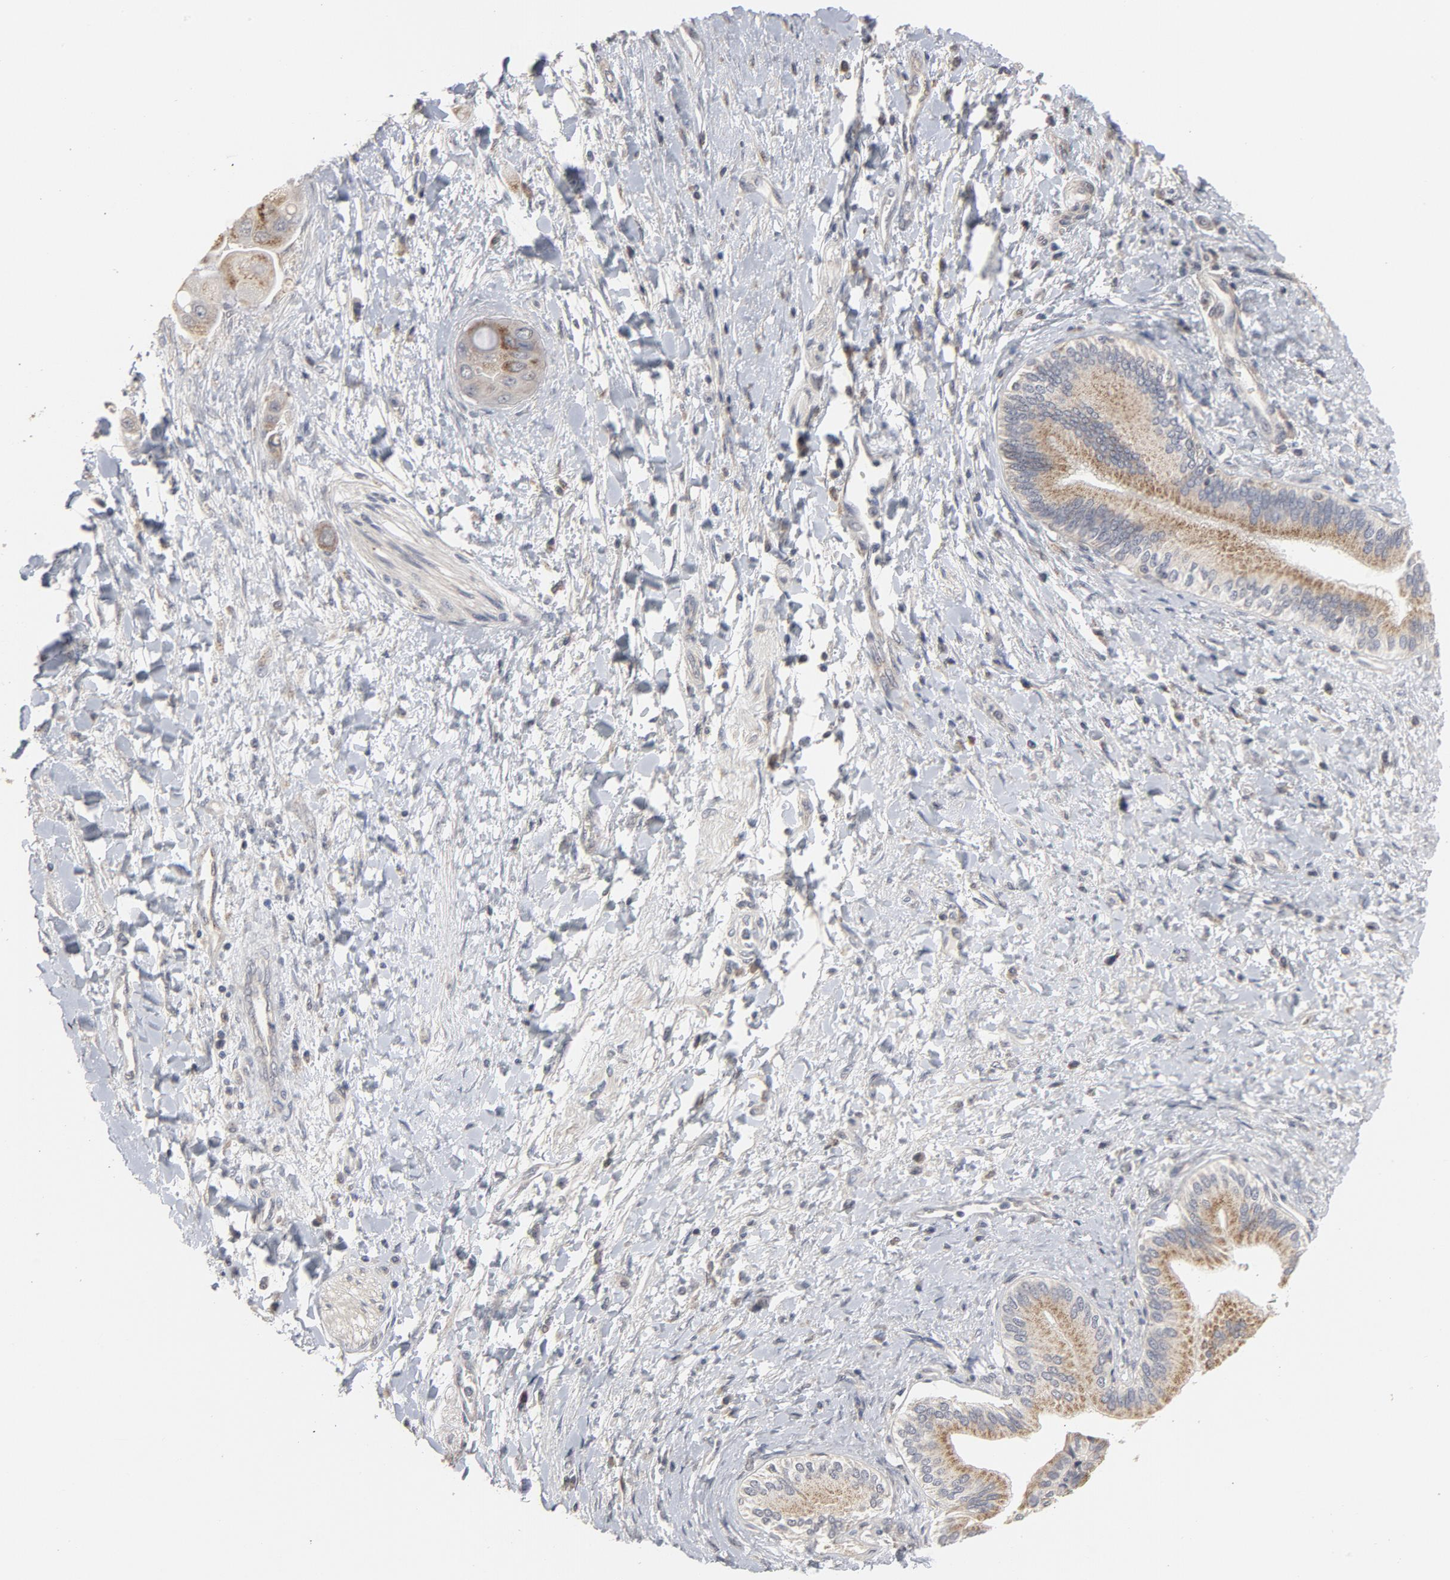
{"staining": {"intensity": "moderate", "quantity": ">75%", "location": "cytoplasmic/membranous"}, "tissue": "adipose tissue", "cell_type": "Adipocytes", "image_type": "normal", "snomed": [{"axis": "morphology", "description": "Normal tissue, NOS"}, {"axis": "morphology", "description": "Cholangiocarcinoma"}, {"axis": "topography", "description": "Liver"}, {"axis": "topography", "description": "Peripheral nerve tissue"}], "caption": "Immunohistochemical staining of benign human adipose tissue reveals medium levels of moderate cytoplasmic/membranous expression in about >75% of adipocytes.", "gene": "PPP1R1B", "patient": {"sex": "male", "age": 50}}